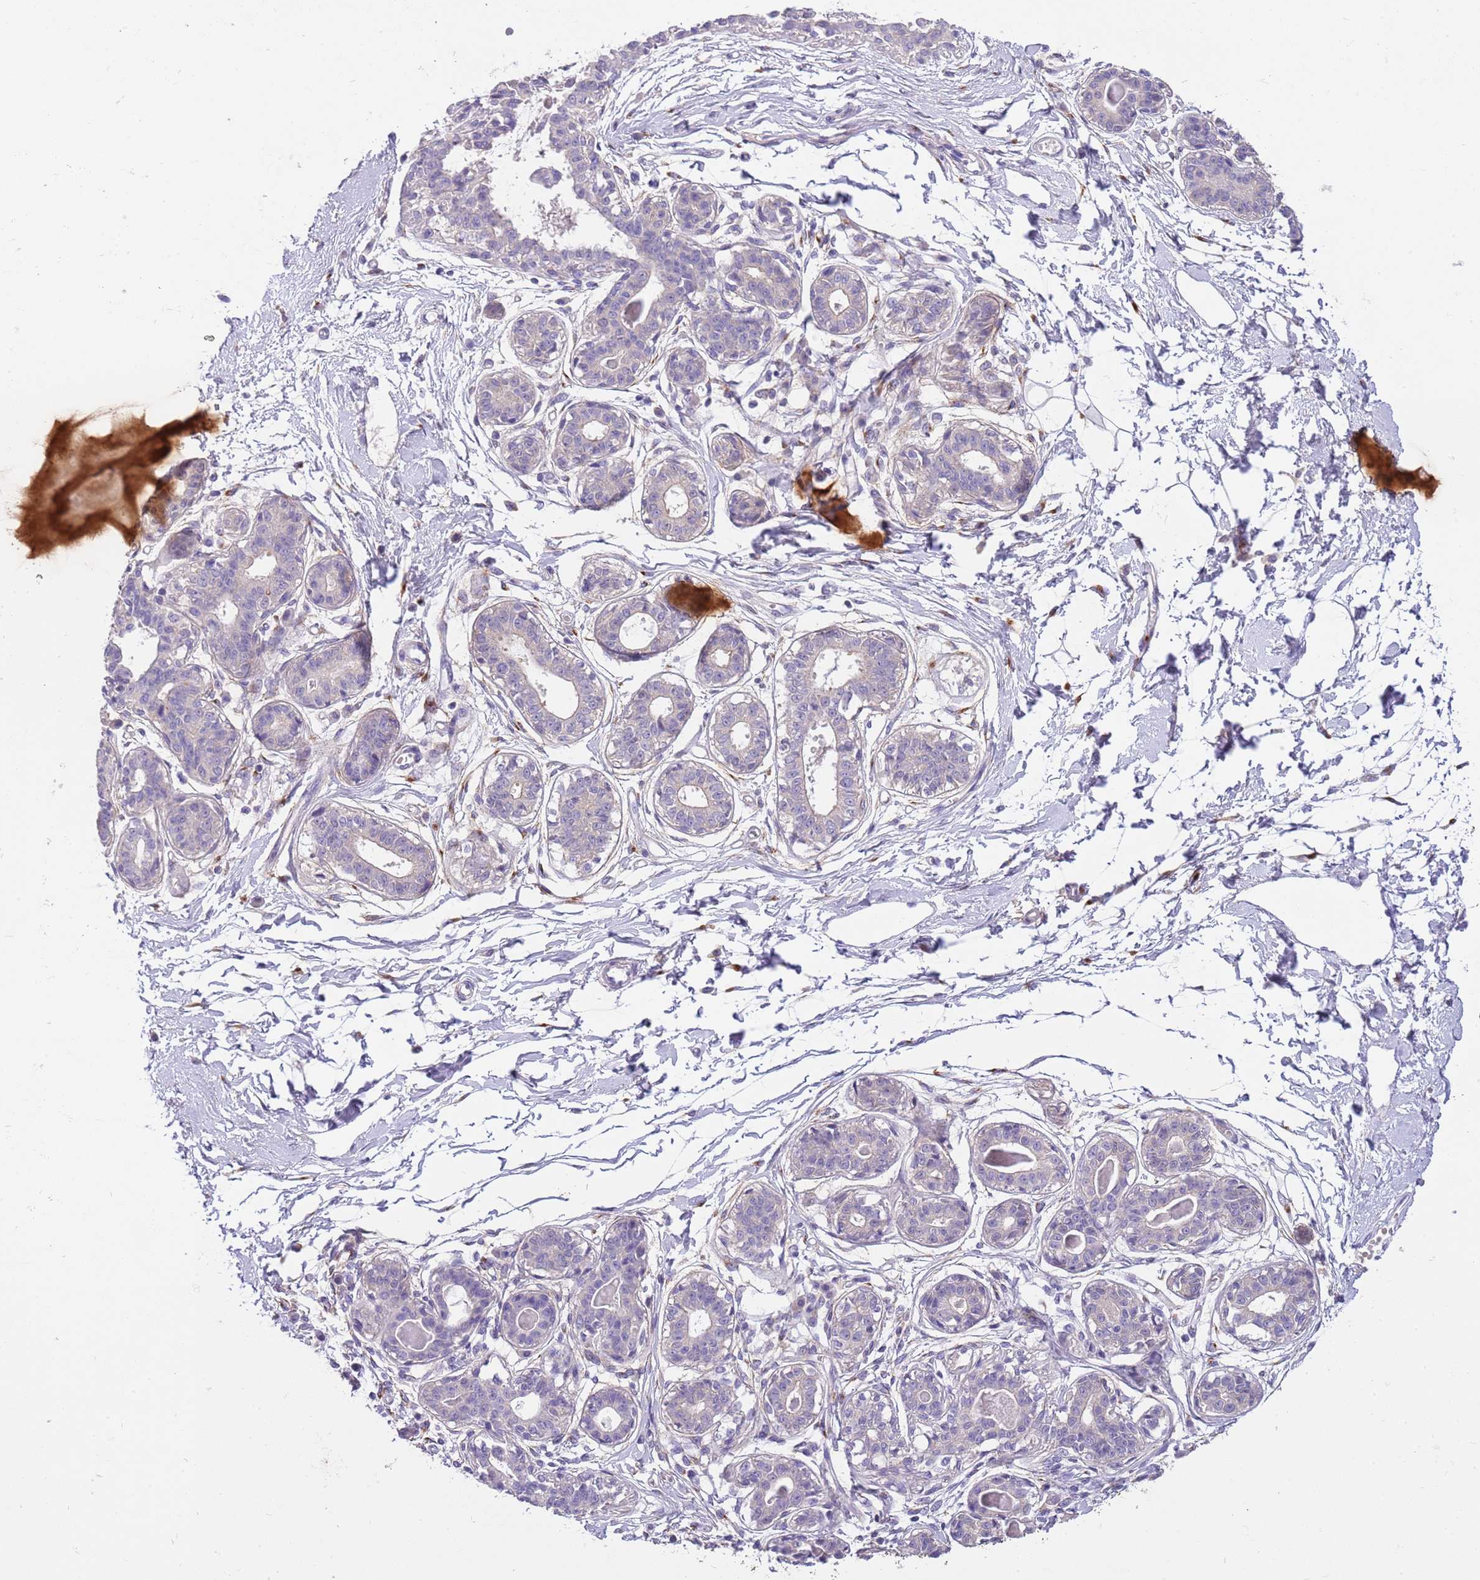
{"staining": {"intensity": "negative", "quantity": "none", "location": "none"}, "tissue": "breast", "cell_type": "Adipocytes", "image_type": "normal", "snomed": [{"axis": "morphology", "description": "Normal tissue, NOS"}, {"axis": "topography", "description": "Breast"}], "caption": "A micrograph of breast stained for a protein exhibits no brown staining in adipocytes.", "gene": "CFAP73", "patient": {"sex": "female", "age": 45}}